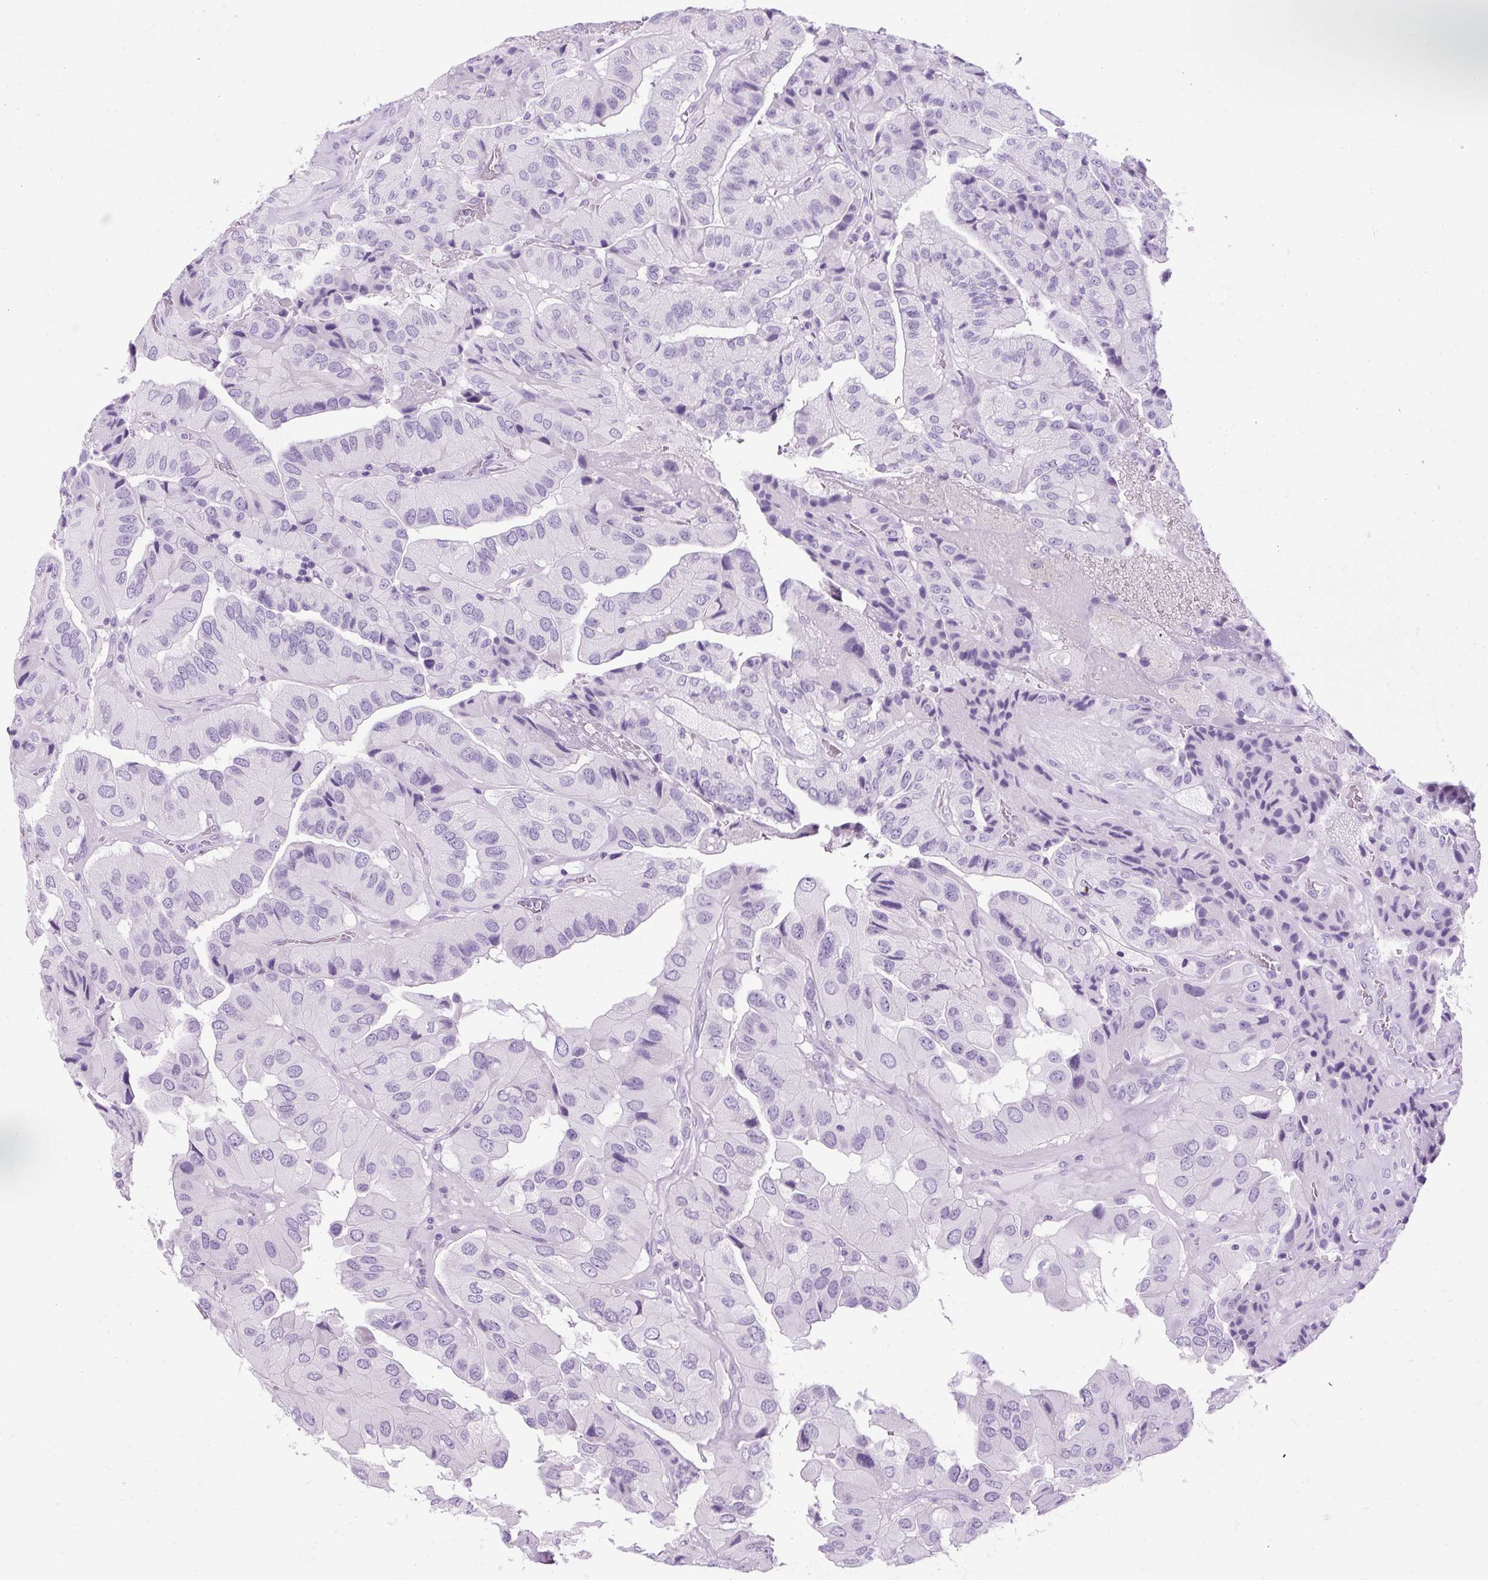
{"staining": {"intensity": "negative", "quantity": "none", "location": "none"}, "tissue": "thyroid cancer", "cell_type": "Tumor cells", "image_type": "cancer", "snomed": [{"axis": "morphology", "description": "Normal tissue, NOS"}, {"axis": "morphology", "description": "Papillary adenocarcinoma, NOS"}, {"axis": "topography", "description": "Thyroid gland"}], "caption": "DAB (3,3'-diaminobenzidine) immunohistochemical staining of human thyroid cancer (papillary adenocarcinoma) demonstrates no significant positivity in tumor cells.", "gene": "B3GNT4", "patient": {"sex": "female", "age": 59}}